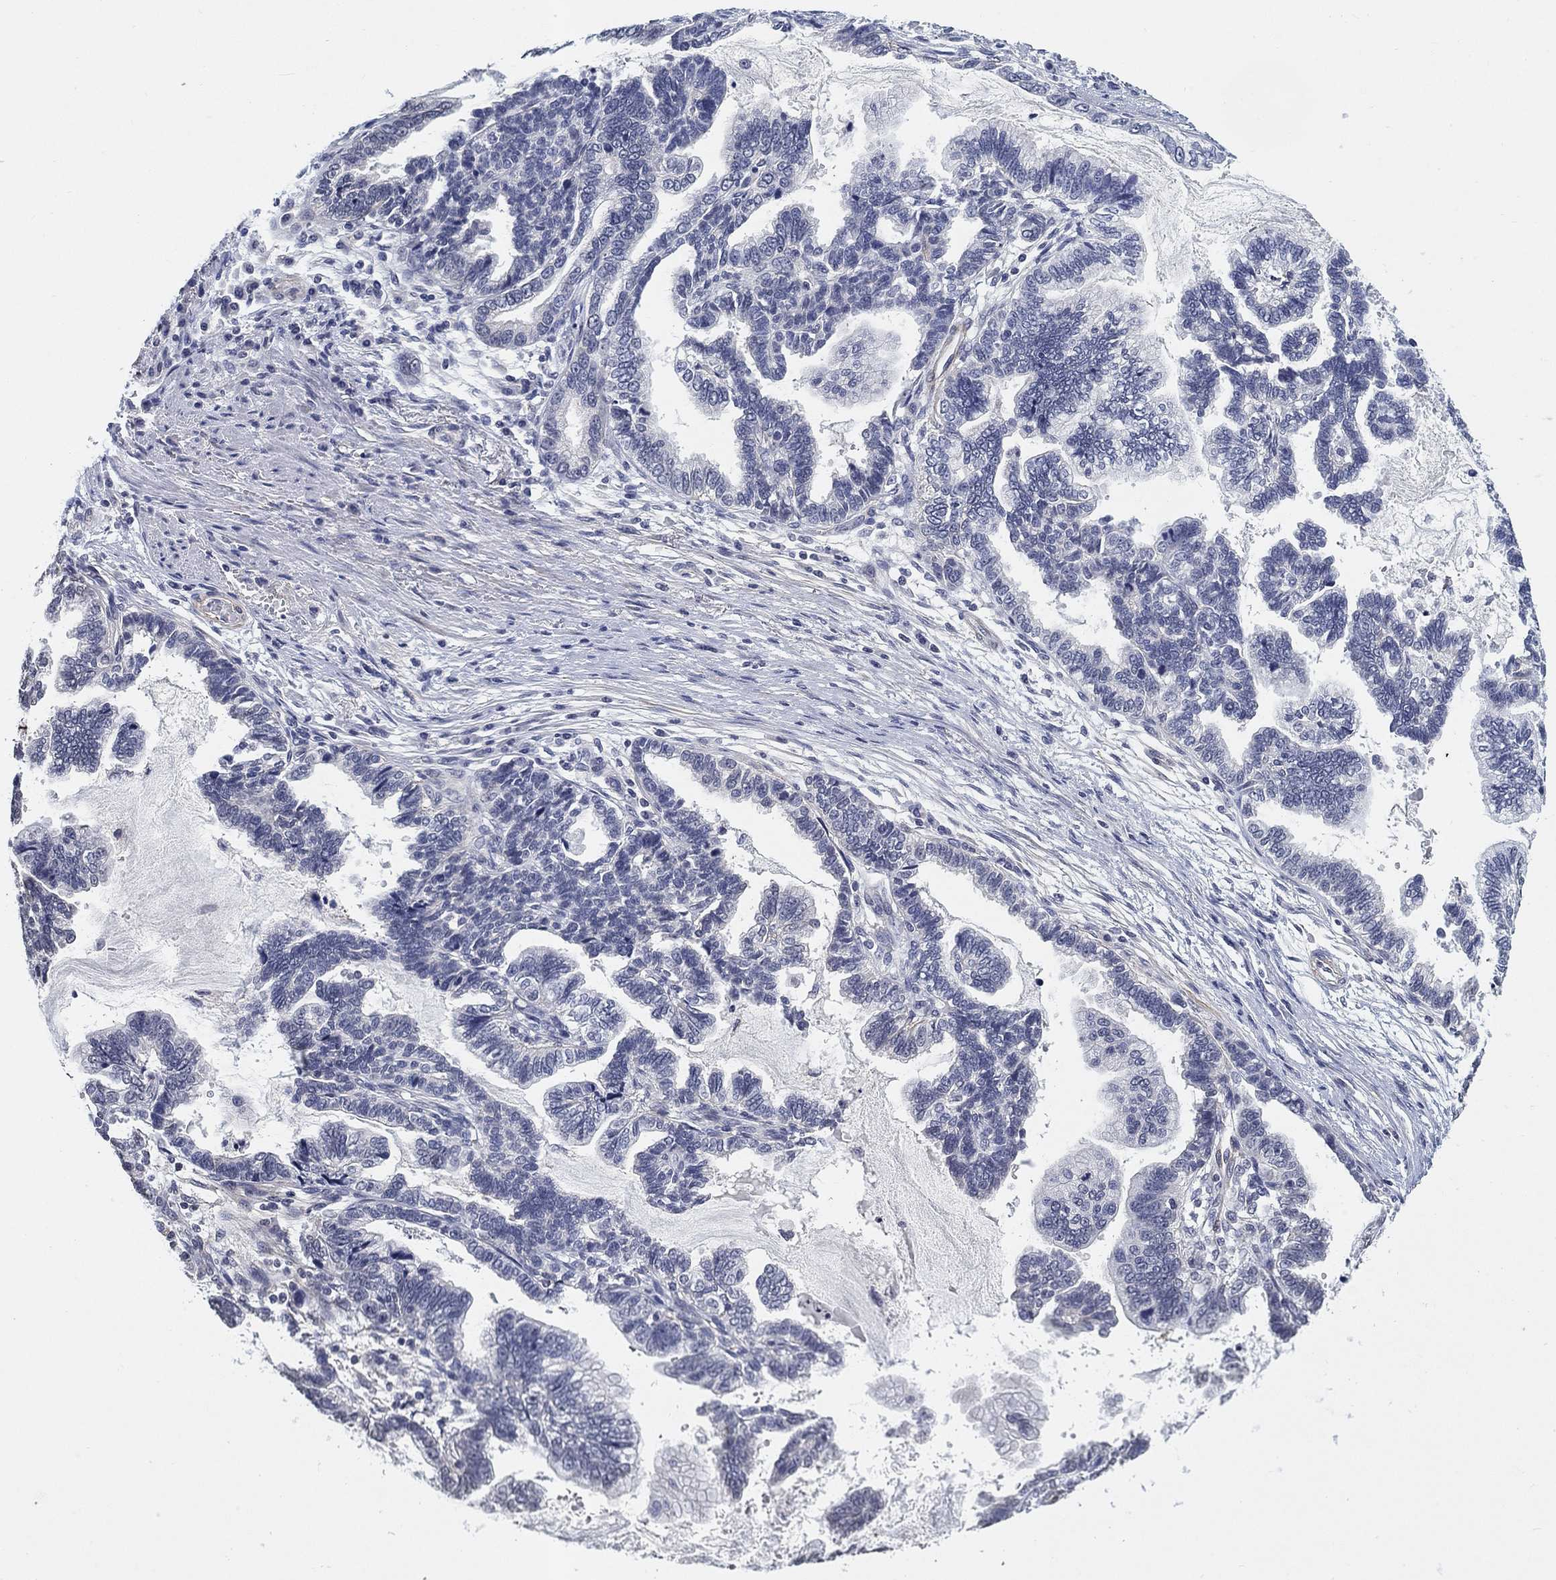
{"staining": {"intensity": "negative", "quantity": "none", "location": "none"}, "tissue": "stomach cancer", "cell_type": "Tumor cells", "image_type": "cancer", "snomed": [{"axis": "morphology", "description": "Adenocarcinoma, NOS"}, {"axis": "topography", "description": "Stomach"}], "caption": "The histopathology image displays no significant positivity in tumor cells of adenocarcinoma (stomach). (DAB (3,3'-diaminobenzidine) immunohistochemistry (IHC), high magnification).", "gene": "OTUB2", "patient": {"sex": "male", "age": 83}}